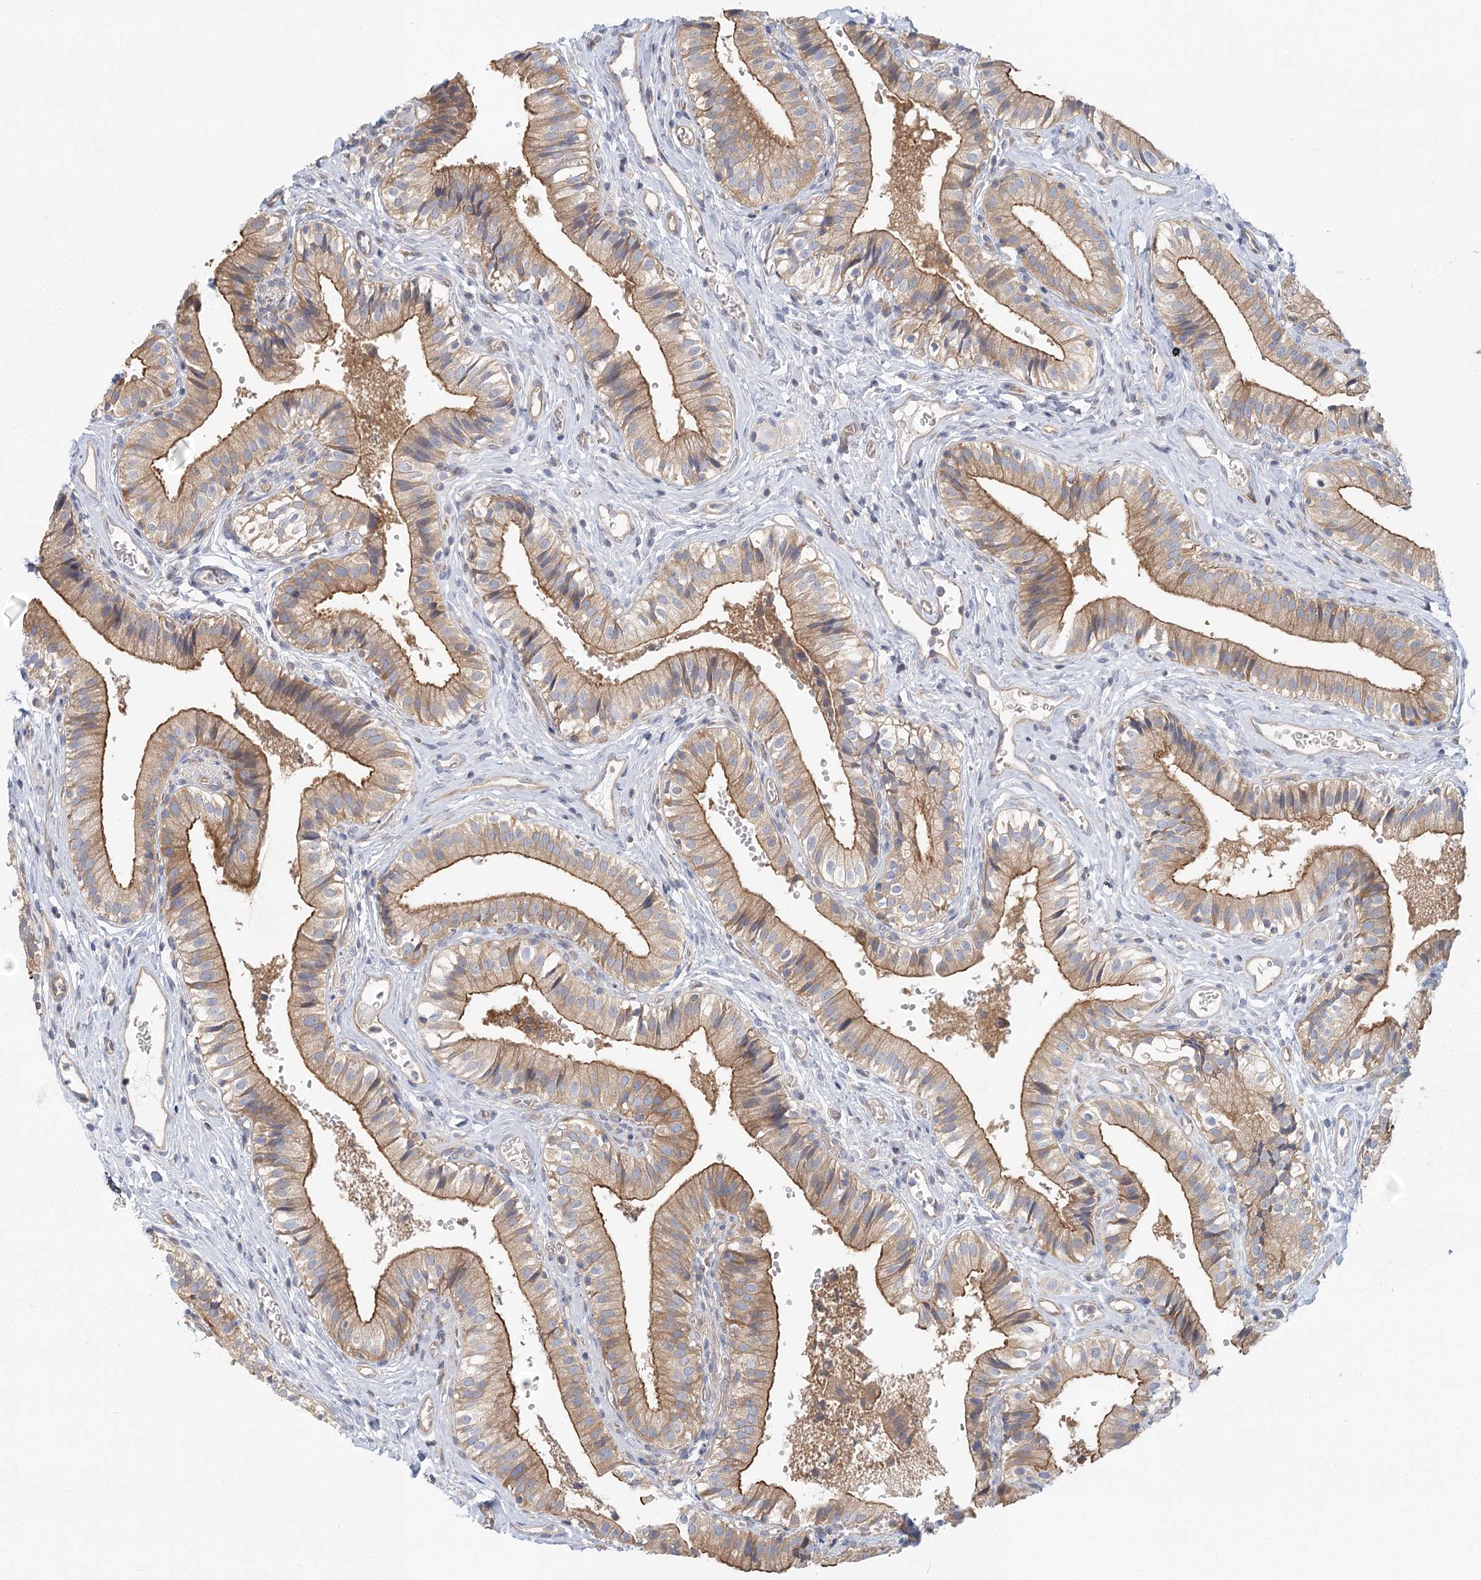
{"staining": {"intensity": "moderate", "quantity": ">75%", "location": "cytoplasmic/membranous"}, "tissue": "gallbladder", "cell_type": "Glandular cells", "image_type": "normal", "snomed": [{"axis": "morphology", "description": "Normal tissue, NOS"}, {"axis": "topography", "description": "Gallbladder"}], "caption": "DAB (3,3'-diaminobenzidine) immunohistochemical staining of benign gallbladder exhibits moderate cytoplasmic/membranous protein staining in about >75% of glandular cells.", "gene": "UMPS", "patient": {"sex": "female", "age": 47}}